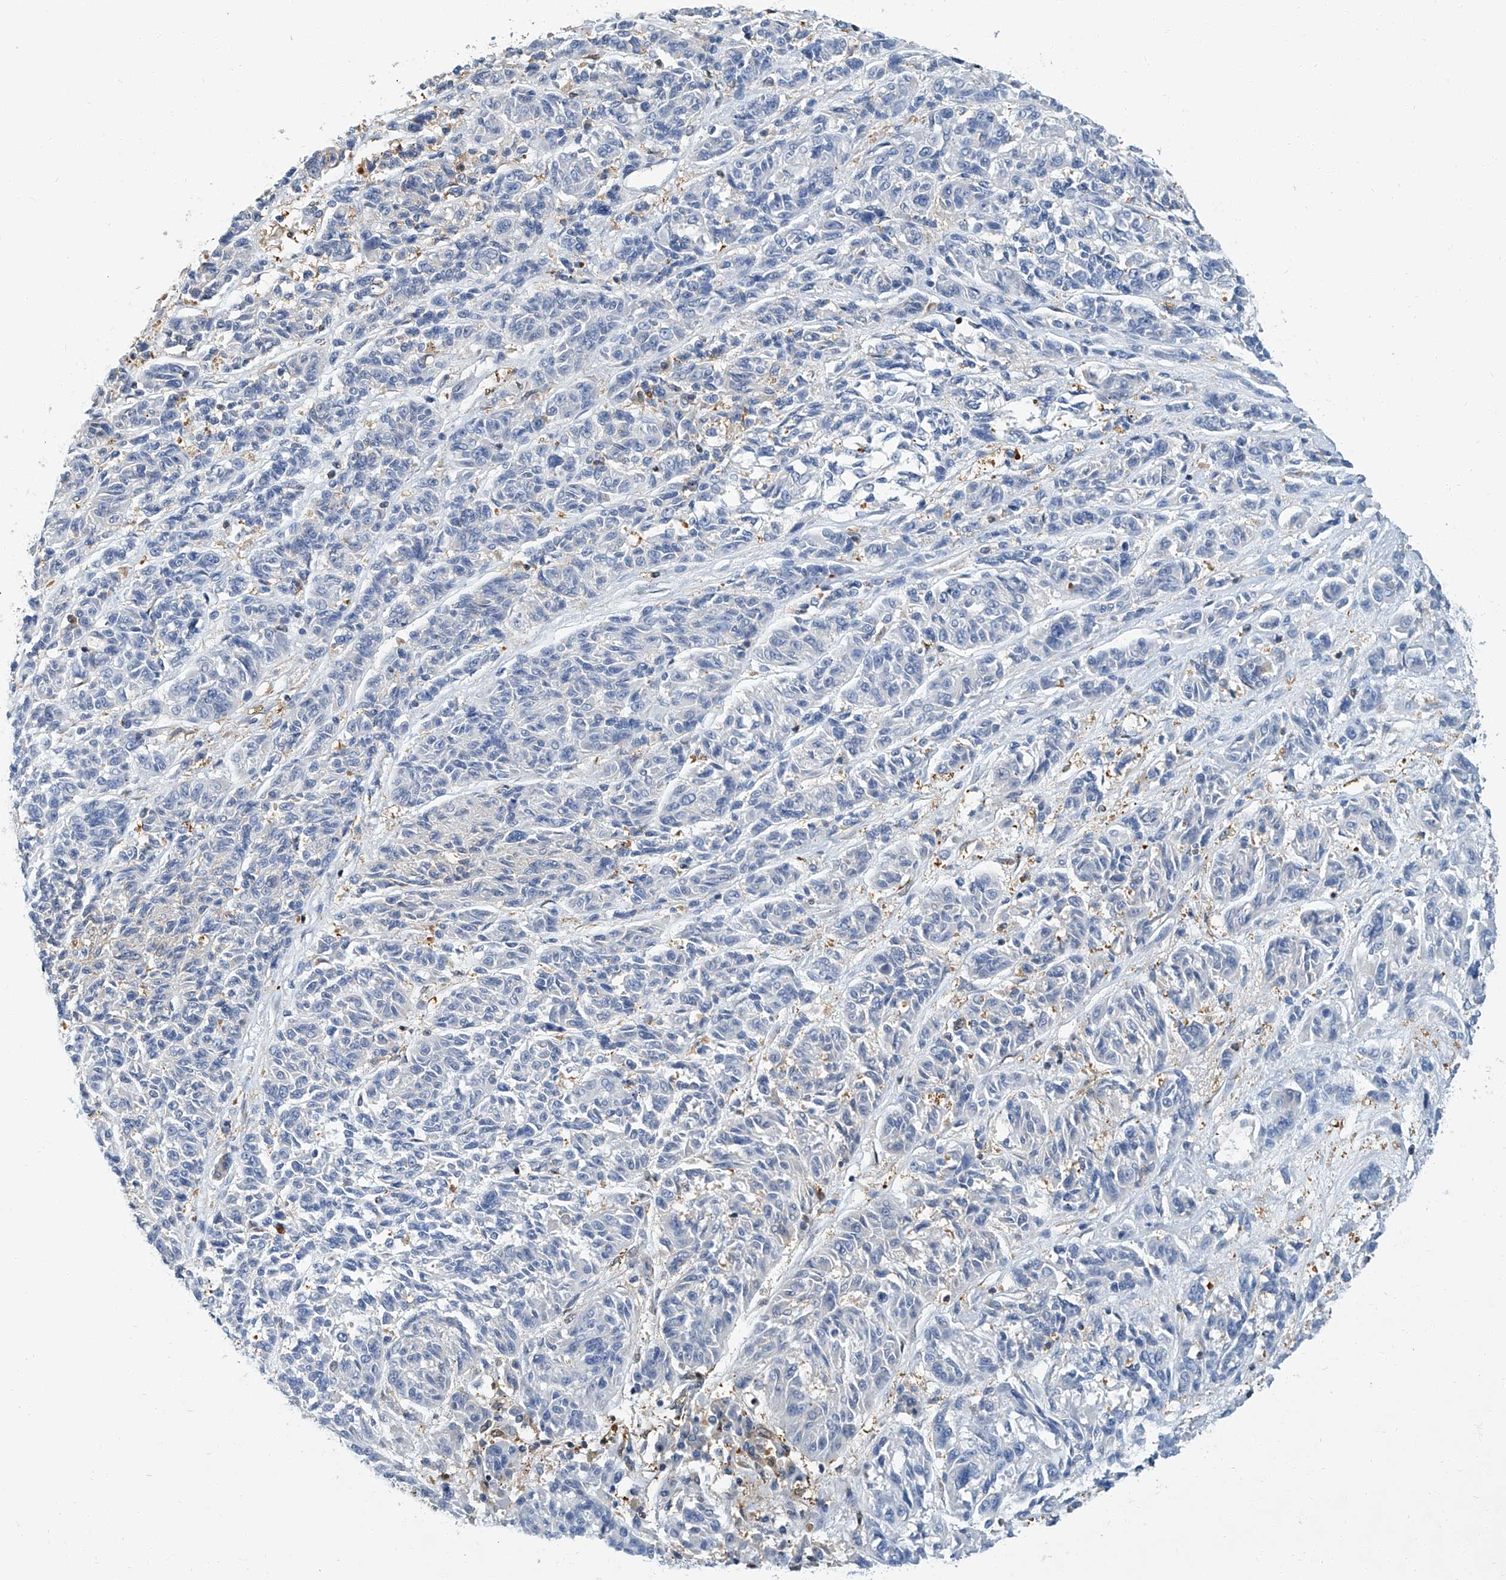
{"staining": {"intensity": "negative", "quantity": "none", "location": "none"}, "tissue": "melanoma", "cell_type": "Tumor cells", "image_type": "cancer", "snomed": [{"axis": "morphology", "description": "Malignant melanoma, NOS"}, {"axis": "topography", "description": "Skin"}], "caption": "High magnification brightfield microscopy of malignant melanoma stained with DAB (3,3'-diaminobenzidine) (brown) and counterstained with hematoxylin (blue): tumor cells show no significant positivity. Brightfield microscopy of immunohistochemistry (IHC) stained with DAB (brown) and hematoxylin (blue), captured at high magnification.", "gene": "PSMB10", "patient": {"sex": "male", "age": 53}}